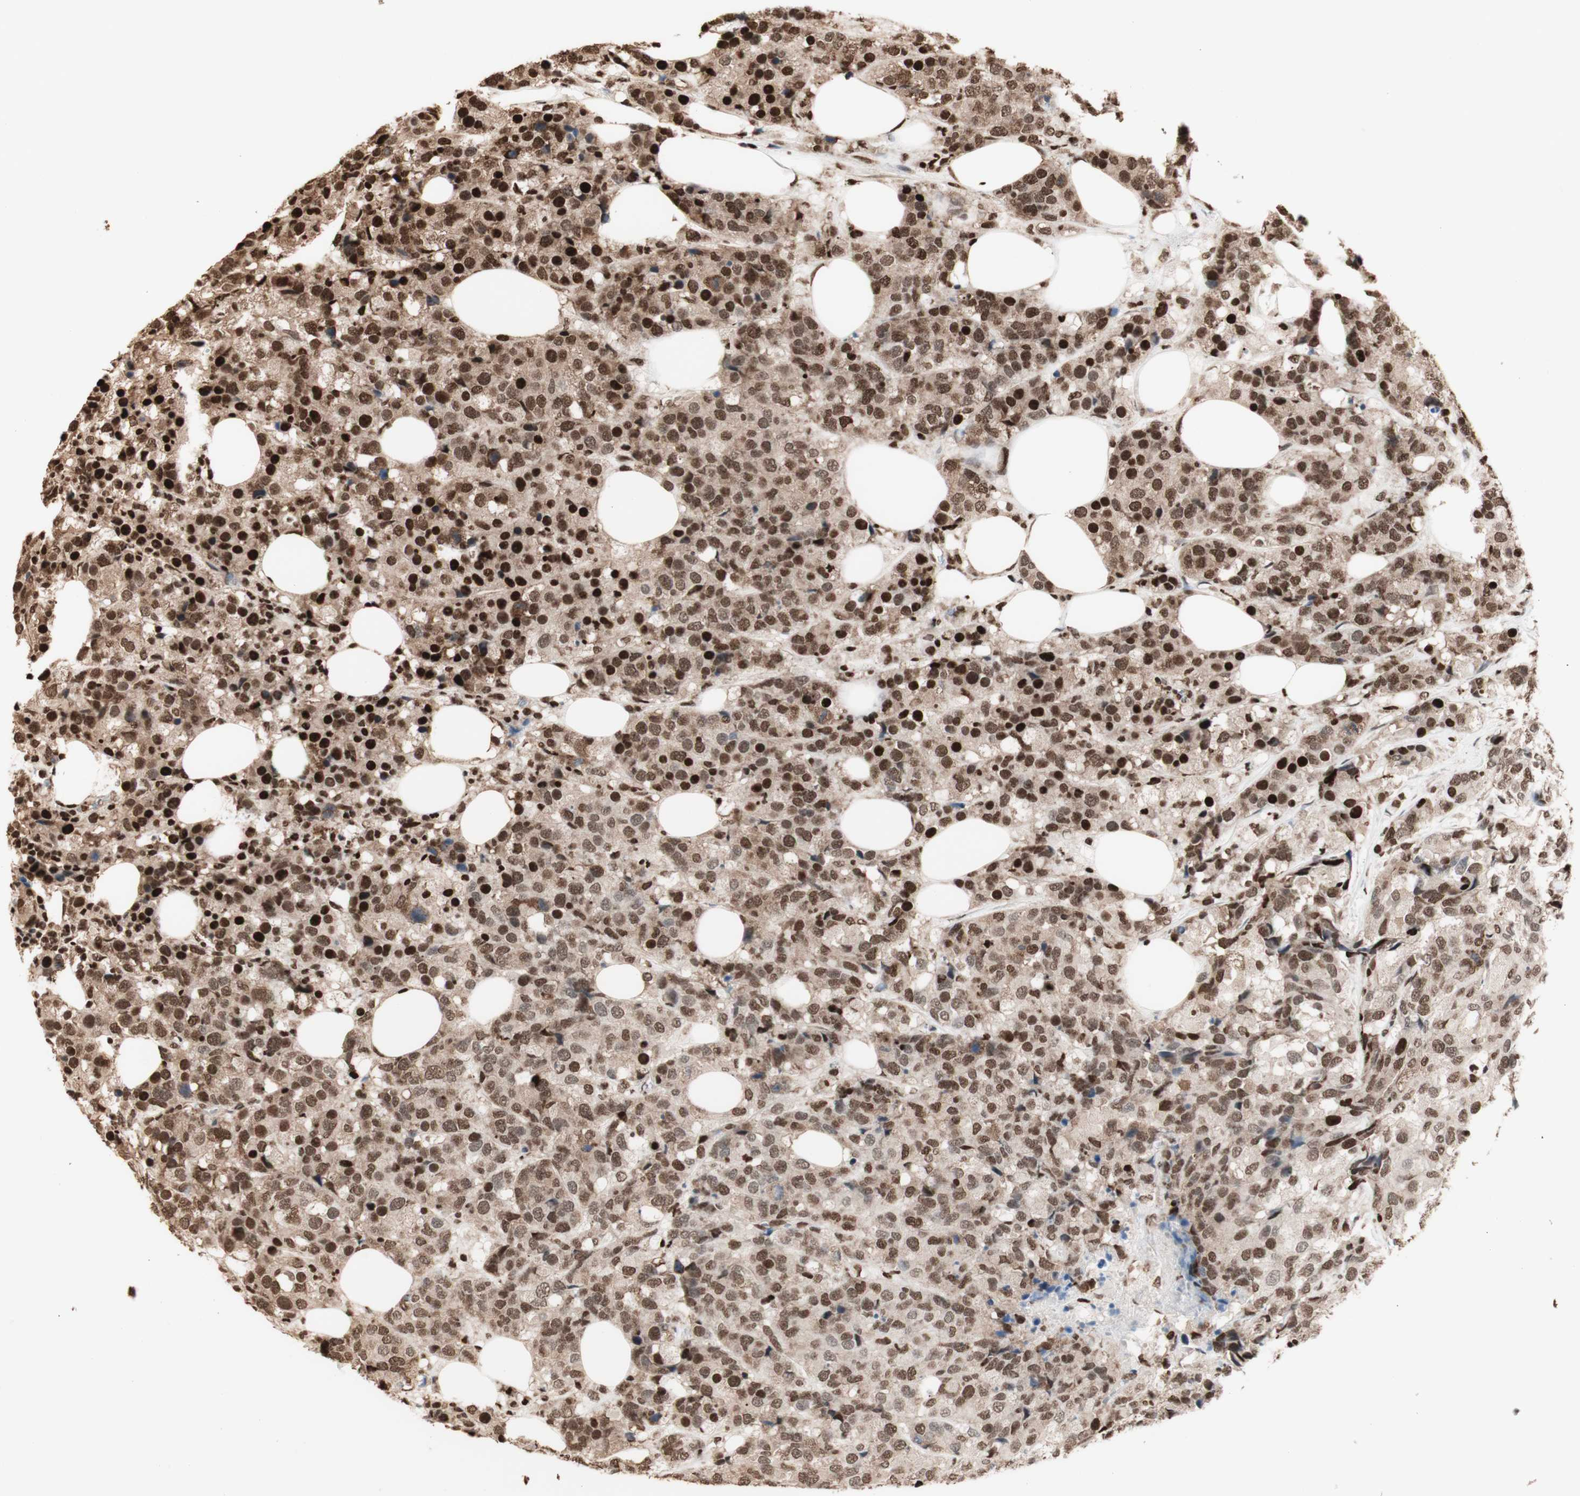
{"staining": {"intensity": "strong", "quantity": ">75%", "location": "cytoplasmic/membranous,nuclear"}, "tissue": "breast cancer", "cell_type": "Tumor cells", "image_type": "cancer", "snomed": [{"axis": "morphology", "description": "Lobular carcinoma"}, {"axis": "topography", "description": "Breast"}], "caption": "Human breast lobular carcinoma stained for a protein (brown) exhibits strong cytoplasmic/membranous and nuclear positive positivity in about >75% of tumor cells.", "gene": "HNRNPA2B1", "patient": {"sex": "female", "age": 59}}